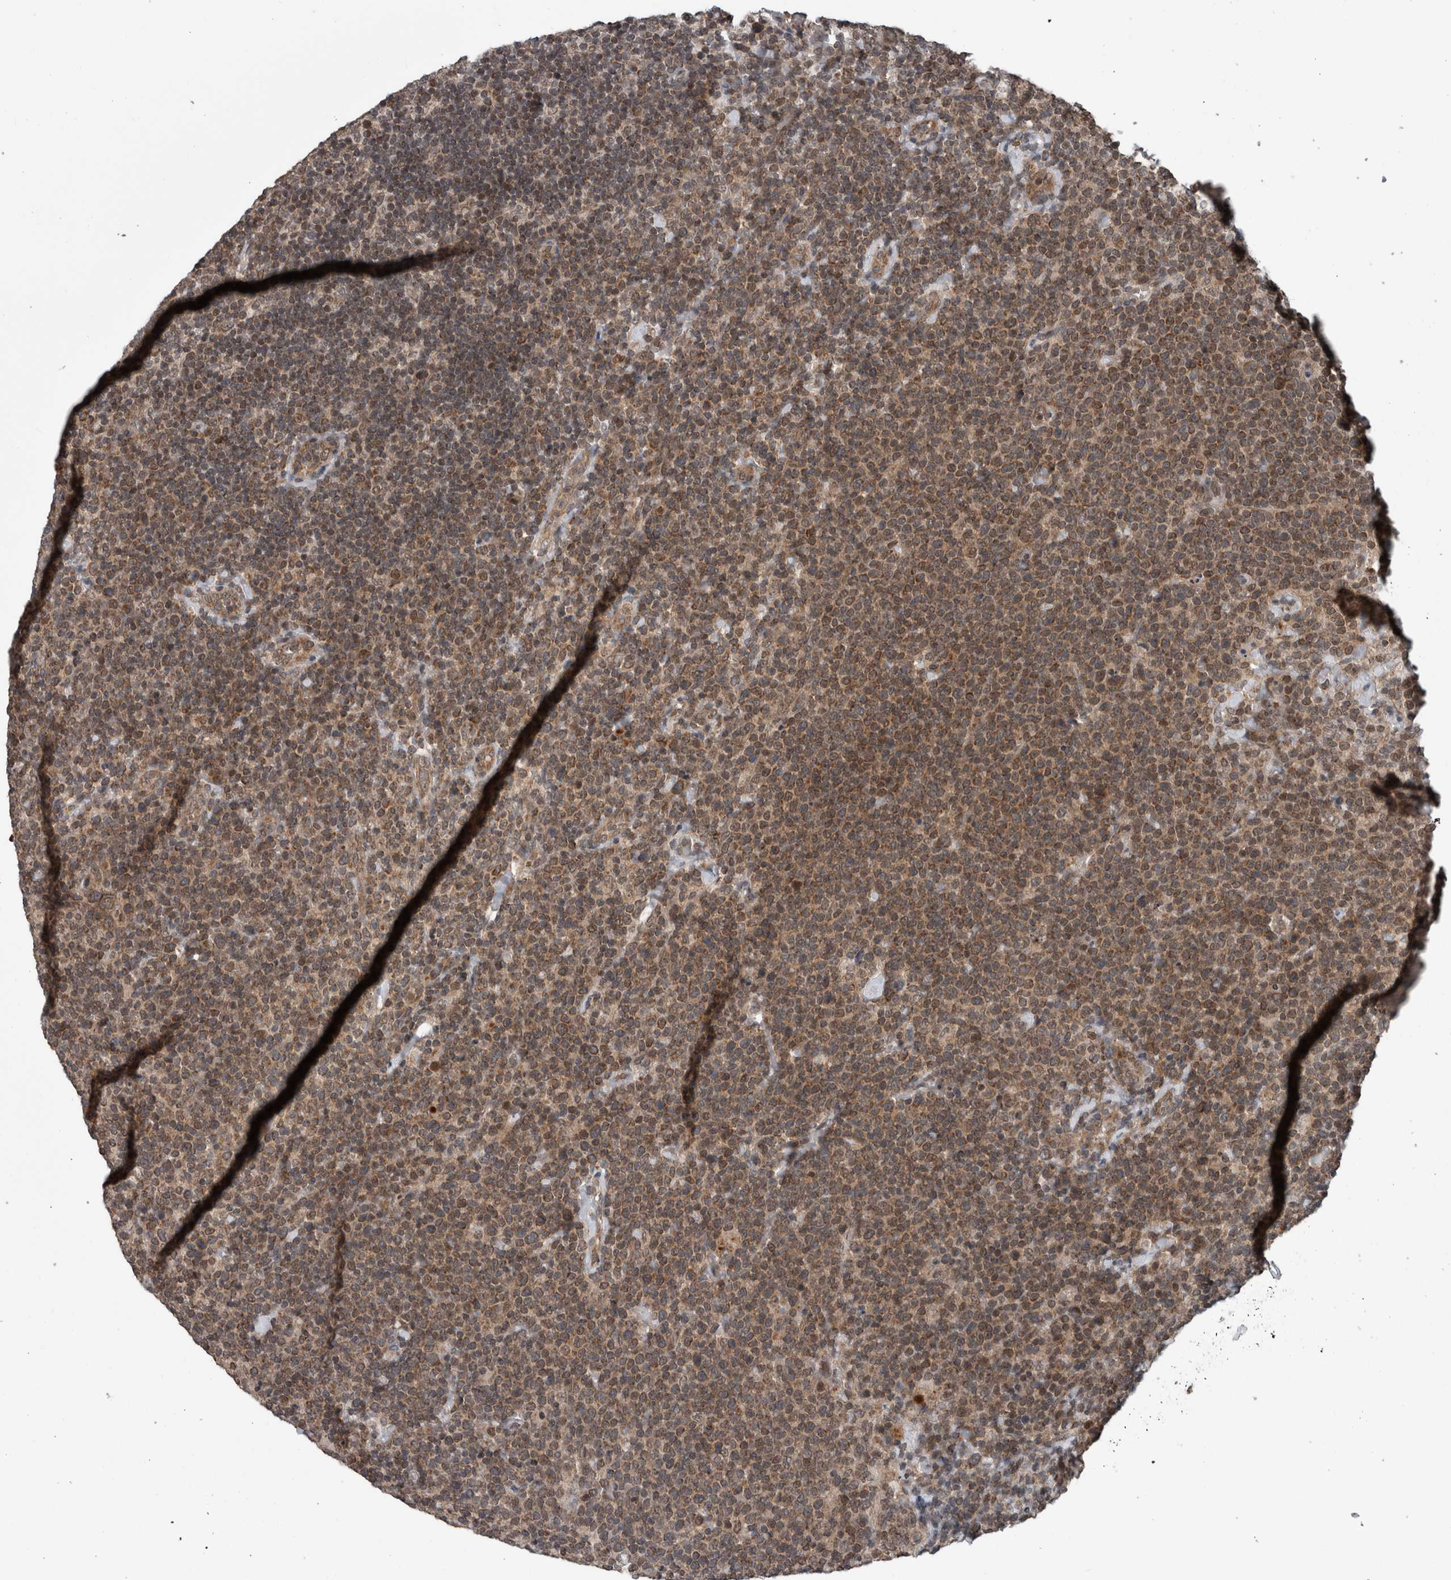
{"staining": {"intensity": "moderate", "quantity": ">75%", "location": "cytoplasmic/membranous"}, "tissue": "lymphoma", "cell_type": "Tumor cells", "image_type": "cancer", "snomed": [{"axis": "morphology", "description": "Malignant lymphoma, non-Hodgkin's type, High grade"}, {"axis": "topography", "description": "Lymph node"}], "caption": "This micrograph reveals immunohistochemistry staining of high-grade malignant lymphoma, non-Hodgkin's type, with medium moderate cytoplasmic/membranous expression in about >75% of tumor cells.", "gene": "ENY2", "patient": {"sex": "male", "age": 61}}